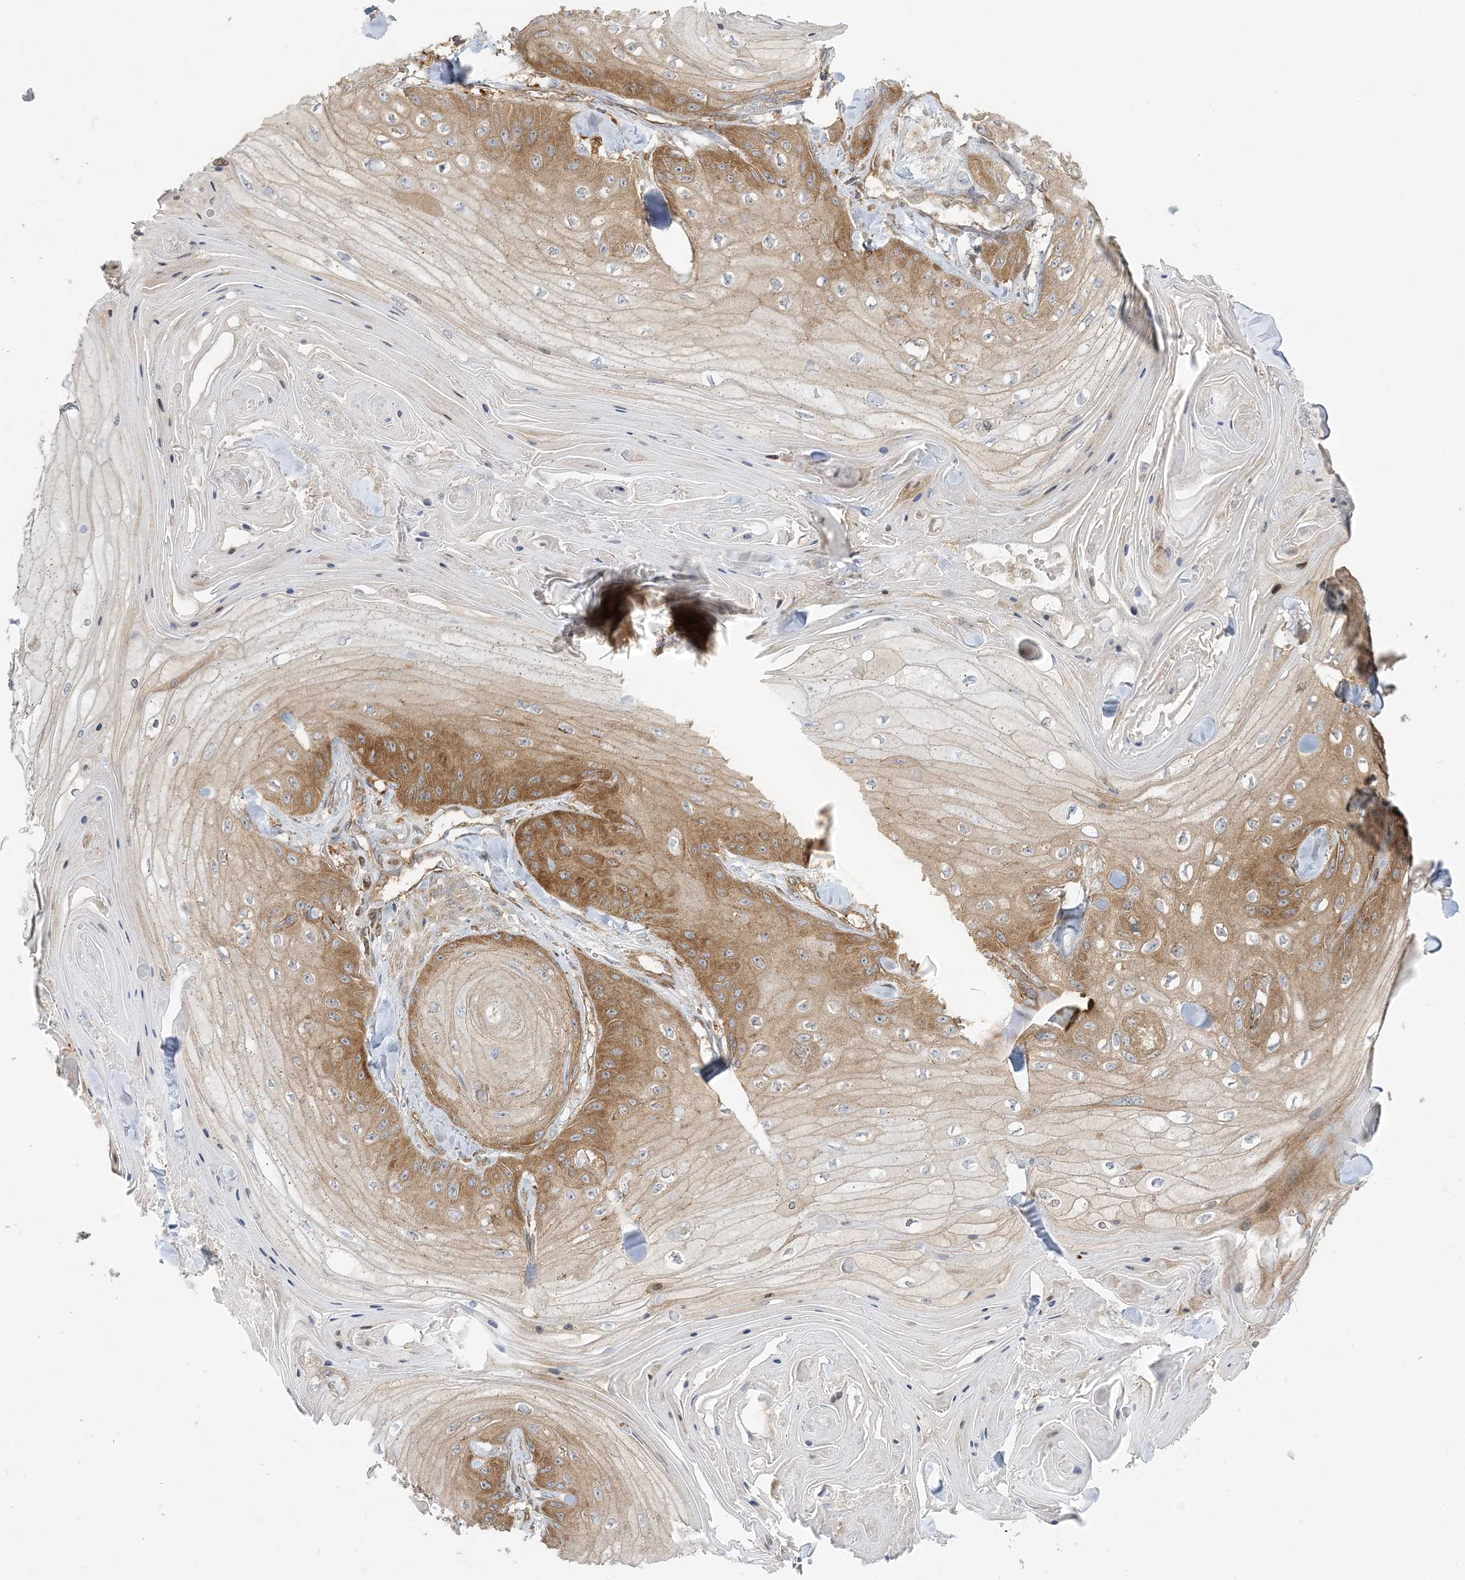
{"staining": {"intensity": "moderate", "quantity": "25%-75%", "location": "cytoplasmic/membranous"}, "tissue": "skin cancer", "cell_type": "Tumor cells", "image_type": "cancer", "snomed": [{"axis": "morphology", "description": "Squamous cell carcinoma, NOS"}, {"axis": "topography", "description": "Skin"}], "caption": "Immunohistochemistry of squamous cell carcinoma (skin) displays medium levels of moderate cytoplasmic/membranous expression in about 25%-75% of tumor cells. (brown staining indicates protein expression, while blue staining denotes nuclei).", "gene": "STAM", "patient": {"sex": "male", "age": 74}}